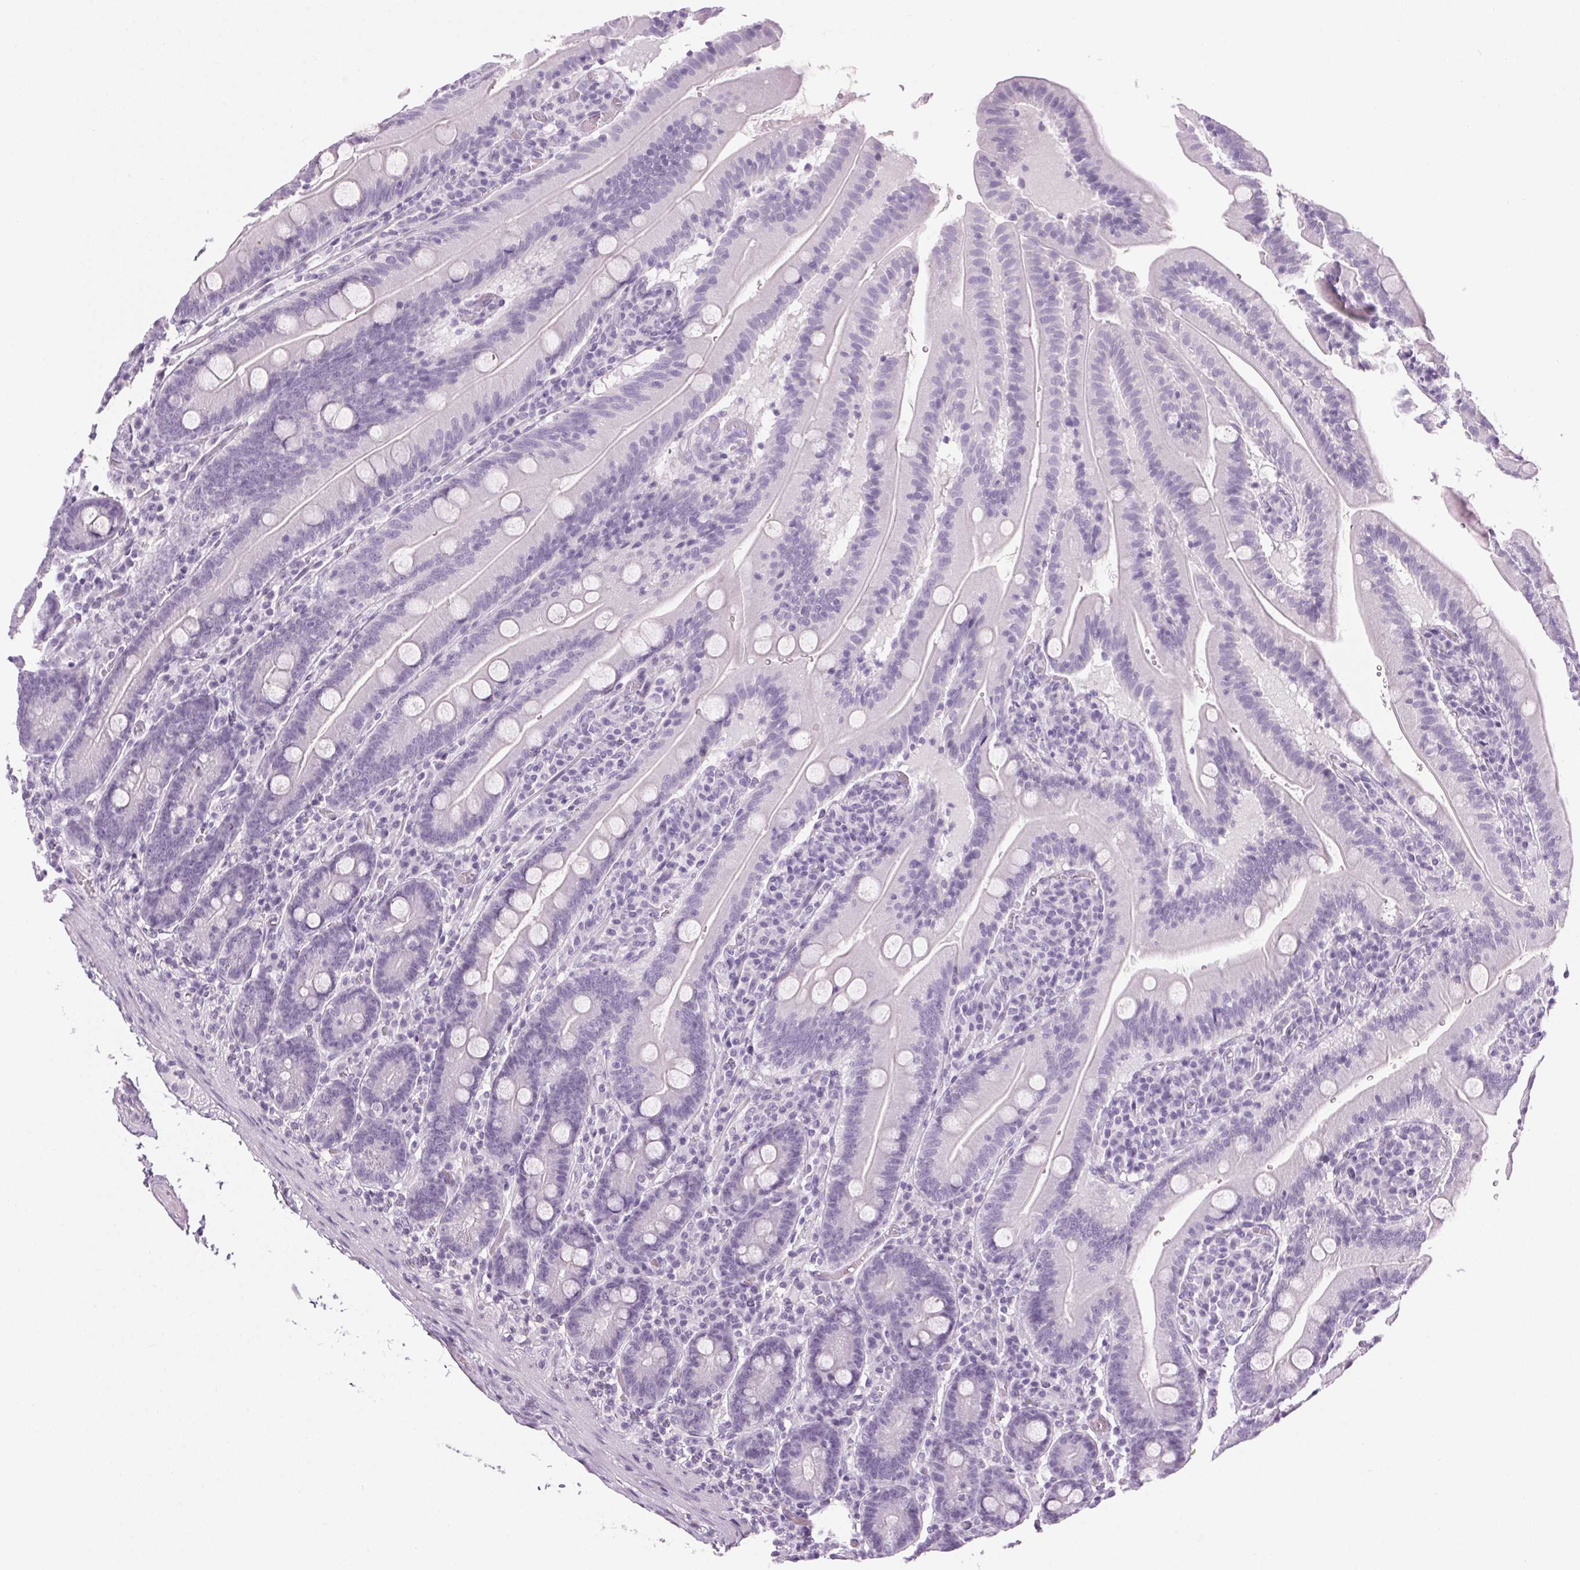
{"staining": {"intensity": "negative", "quantity": "none", "location": "none"}, "tissue": "small intestine", "cell_type": "Glandular cells", "image_type": "normal", "snomed": [{"axis": "morphology", "description": "Normal tissue, NOS"}, {"axis": "topography", "description": "Small intestine"}], "caption": "Immunohistochemistry (IHC) photomicrograph of normal small intestine: small intestine stained with DAB (3,3'-diaminobenzidine) shows no significant protein positivity in glandular cells.", "gene": "LRP2", "patient": {"sex": "male", "age": 37}}